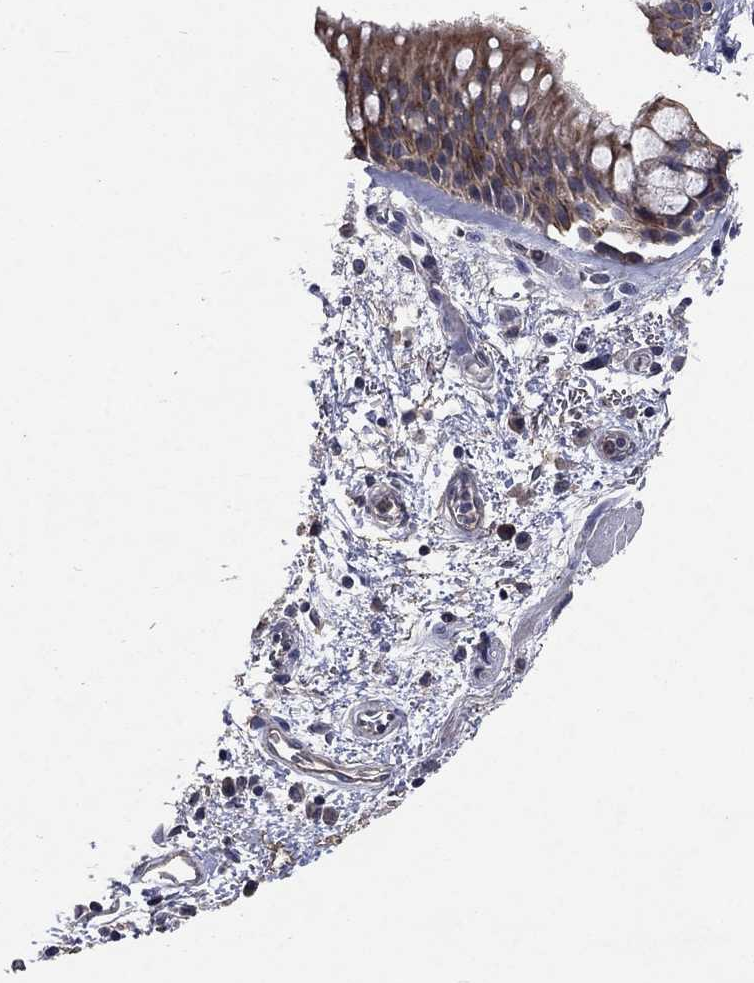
{"staining": {"intensity": "moderate", "quantity": "25%-75%", "location": "cytoplasmic/membranous"}, "tissue": "bronchus", "cell_type": "Respiratory epithelial cells", "image_type": "normal", "snomed": [{"axis": "morphology", "description": "Normal tissue, NOS"}, {"axis": "topography", "description": "Bronchus"}, {"axis": "topography", "description": "Lung"}], "caption": "An image showing moderate cytoplasmic/membranous positivity in about 25%-75% of respiratory epithelial cells in unremarkable bronchus, as visualized by brown immunohistochemical staining.", "gene": "CHST5", "patient": {"sex": "female", "age": 57}}